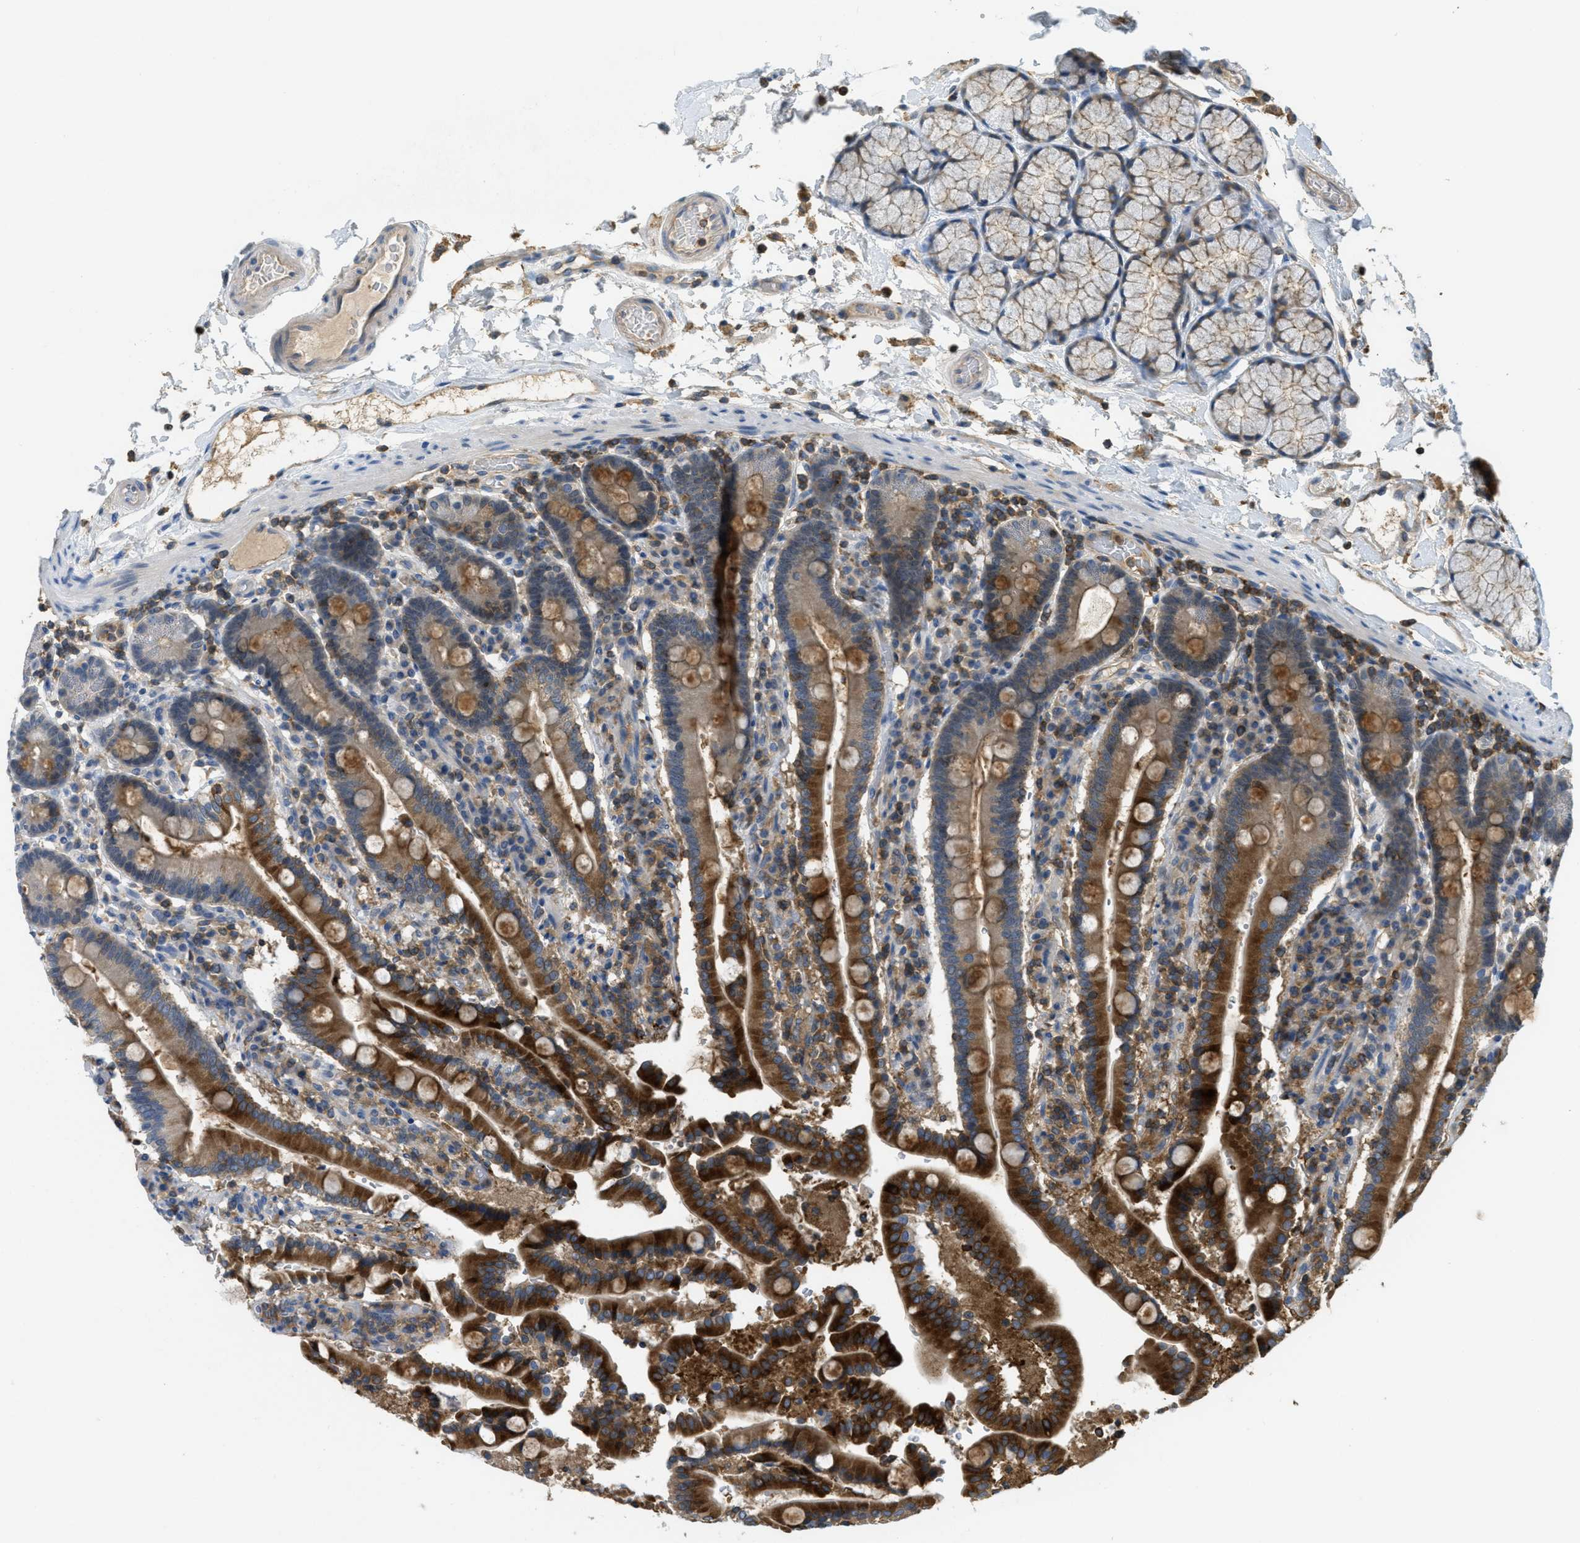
{"staining": {"intensity": "strong", "quantity": ">75%", "location": "cytoplasmic/membranous"}, "tissue": "duodenum", "cell_type": "Glandular cells", "image_type": "normal", "snomed": [{"axis": "morphology", "description": "Normal tissue, NOS"}, {"axis": "topography", "description": "Small intestine, NOS"}], "caption": "IHC (DAB) staining of unremarkable human duodenum demonstrates strong cytoplasmic/membranous protein staining in approximately >75% of glandular cells.", "gene": "GRIK2", "patient": {"sex": "female", "age": 71}}